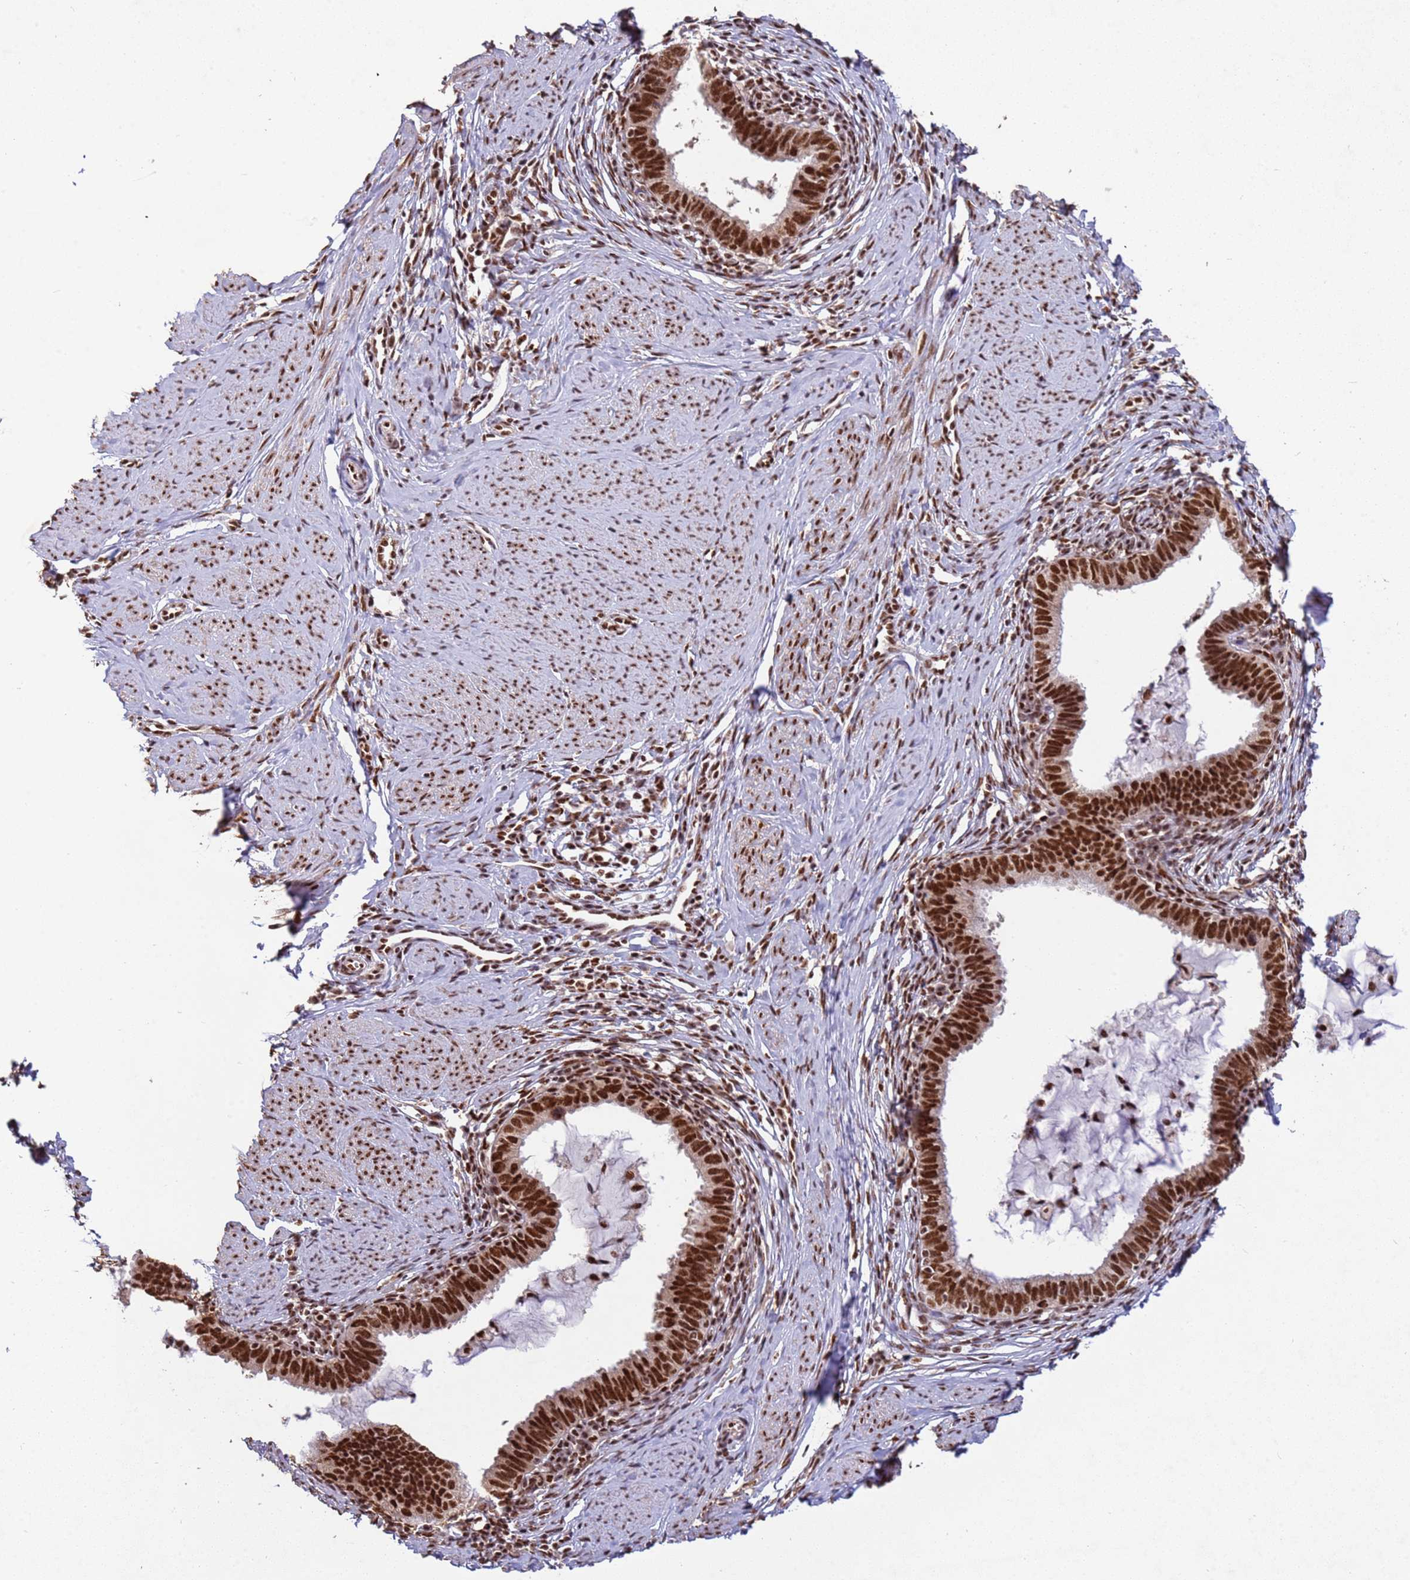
{"staining": {"intensity": "strong", "quantity": ">75%", "location": "nuclear"}, "tissue": "cervical cancer", "cell_type": "Tumor cells", "image_type": "cancer", "snomed": [{"axis": "morphology", "description": "Adenocarcinoma, NOS"}, {"axis": "topography", "description": "Cervix"}], "caption": "Cervical cancer tissue reveals strong nuclear staining in approximately >75% of tumor cells, visualized by immunohistochemistry.", "gene": "ESF1", "patient": {"sex": "female", "age": 36}}